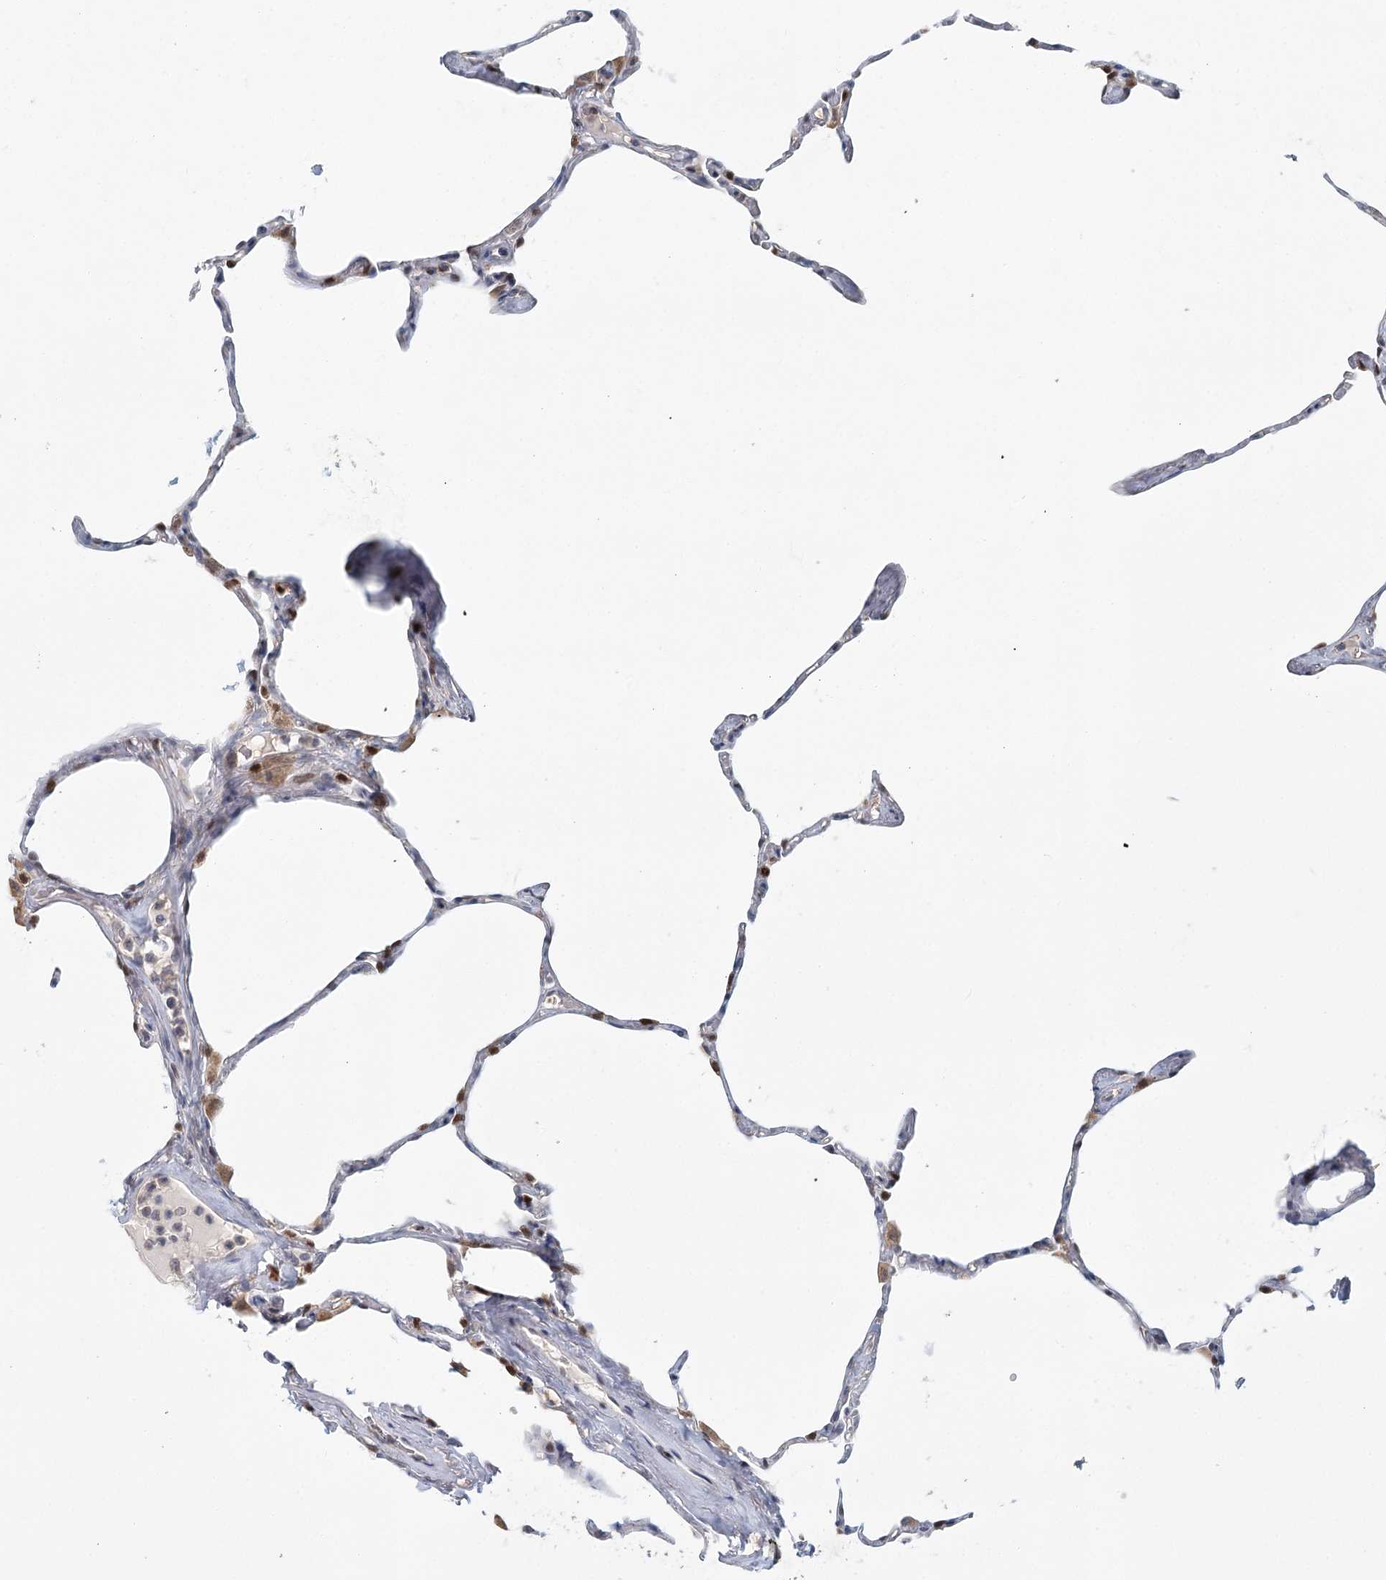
{"staining": {"intensity": "moderate", "quantity": "25%-75%", "location": "cytoplasmic/membranous"}, "tissue": "lung", "cell_type": "Alveolar cells", "image_type": "normal", "snomed": [{"axis": "morphology", "description": "Normal tissue, NOS"}, {"axis": "topography", "description": "Lung"}], "caption": "Immunohistochemistry (IHC) of unremarkable human lung demonstrates medium levels of moderate cytoplasmic/membranous staining in approximately 25%-75% of alveolar cells.", "gene": "ADK", "patient": {"sex": "male", "age": 65}}